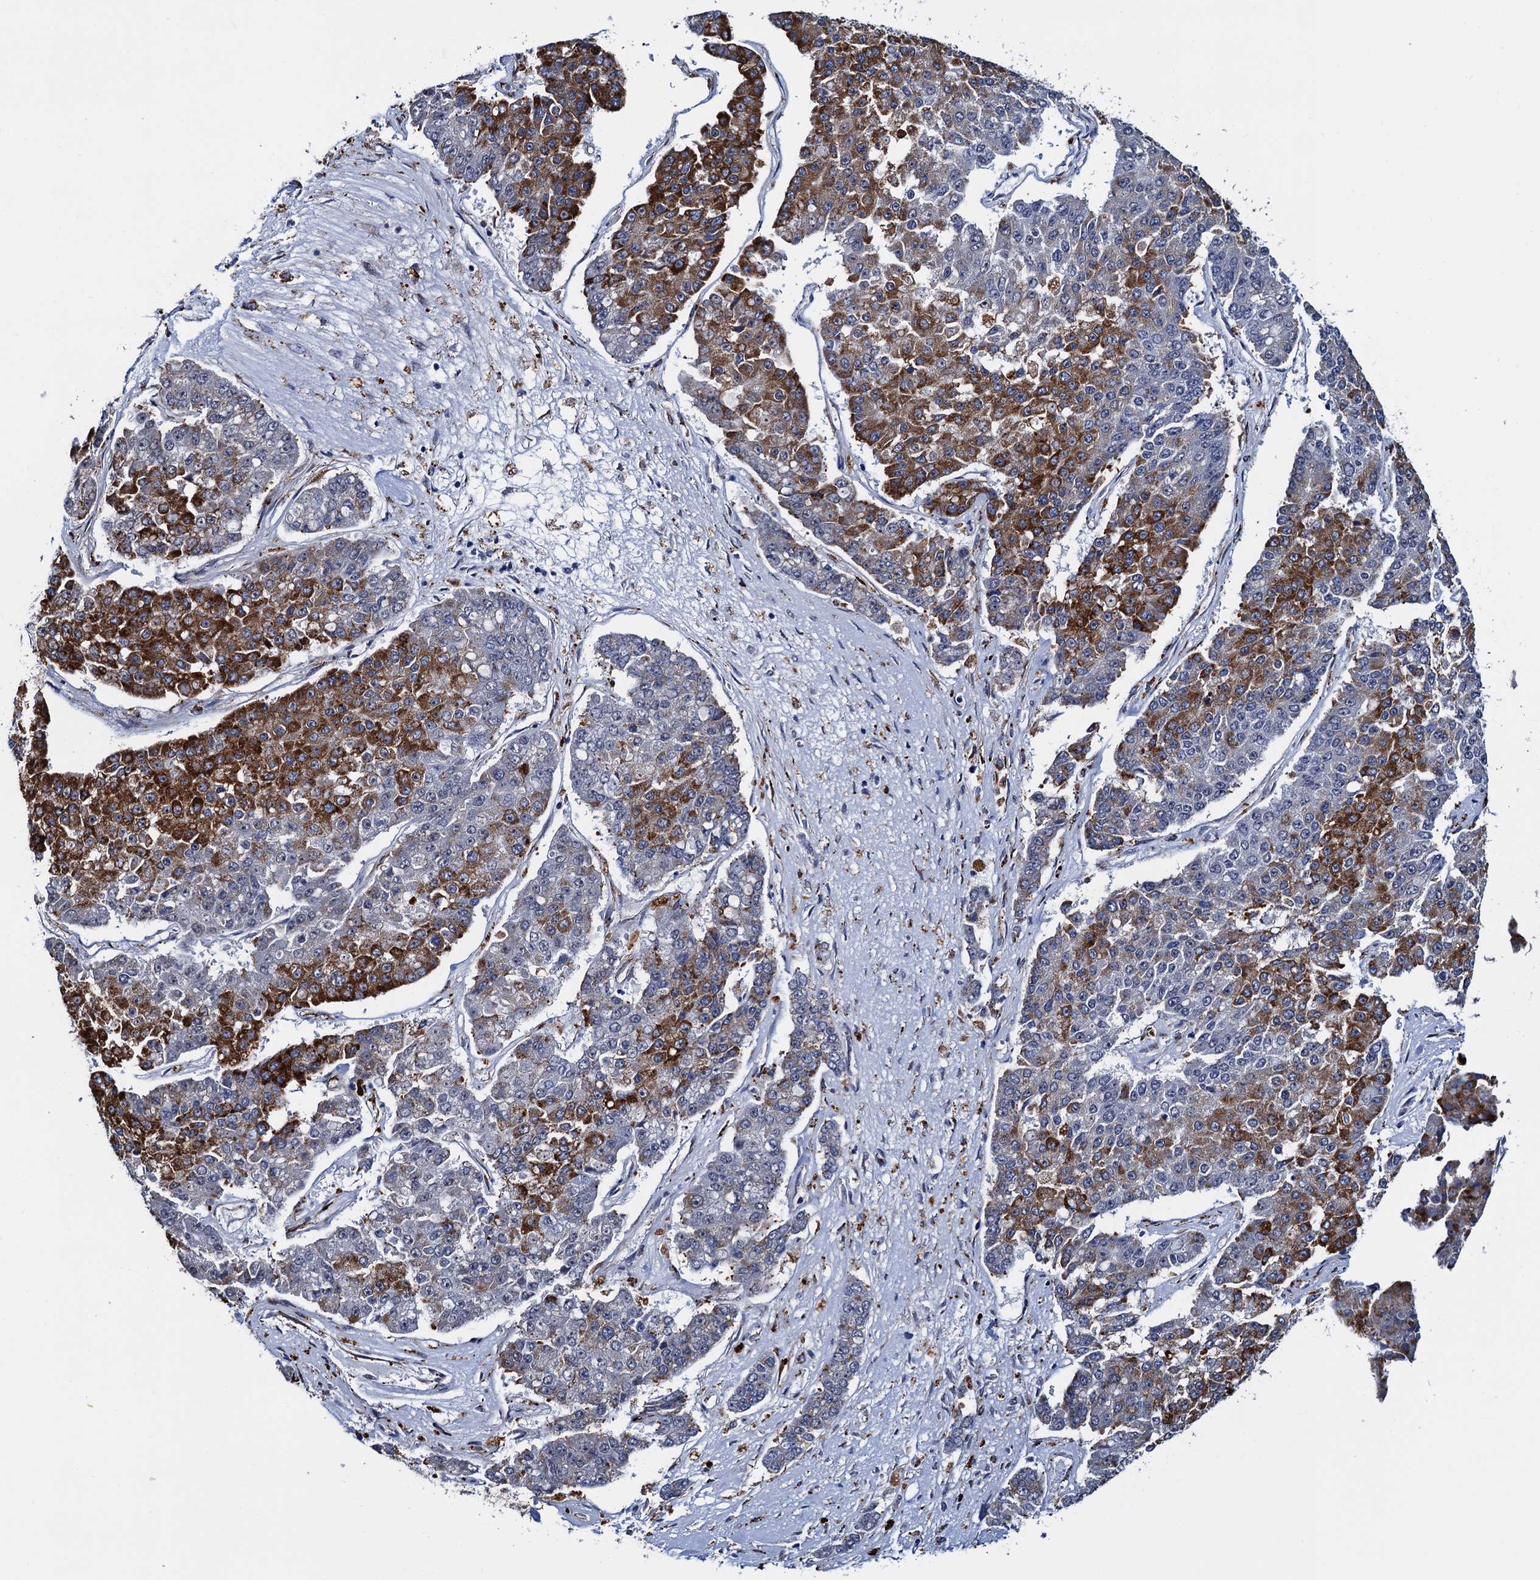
{"staining": {"intensity": "strong", "quantity": "<25%", "location": "cytoplasmic/membranous"}, "tissue": "pancreatic cancer", "cell_type": "Tumor cells", "image_type": "cancer", "snomed": [{"axis": "morphology", "description": "Adenocarcinoma, NOS"}, {"axis": "topography", "description": "Pancreas"}], "caption": "DAB immunohistochemical staining of adenocarcinoma (pancreatic) shows strong cytoplasmic/membranous protein expression in about <25% of tumor cells. (DAB (3,3'-diaminobenzidine) IHC with brightfield microscopy, high magnification).", "gene": "SLC7A10", "patient": {"sex": "male", "age": 50}}